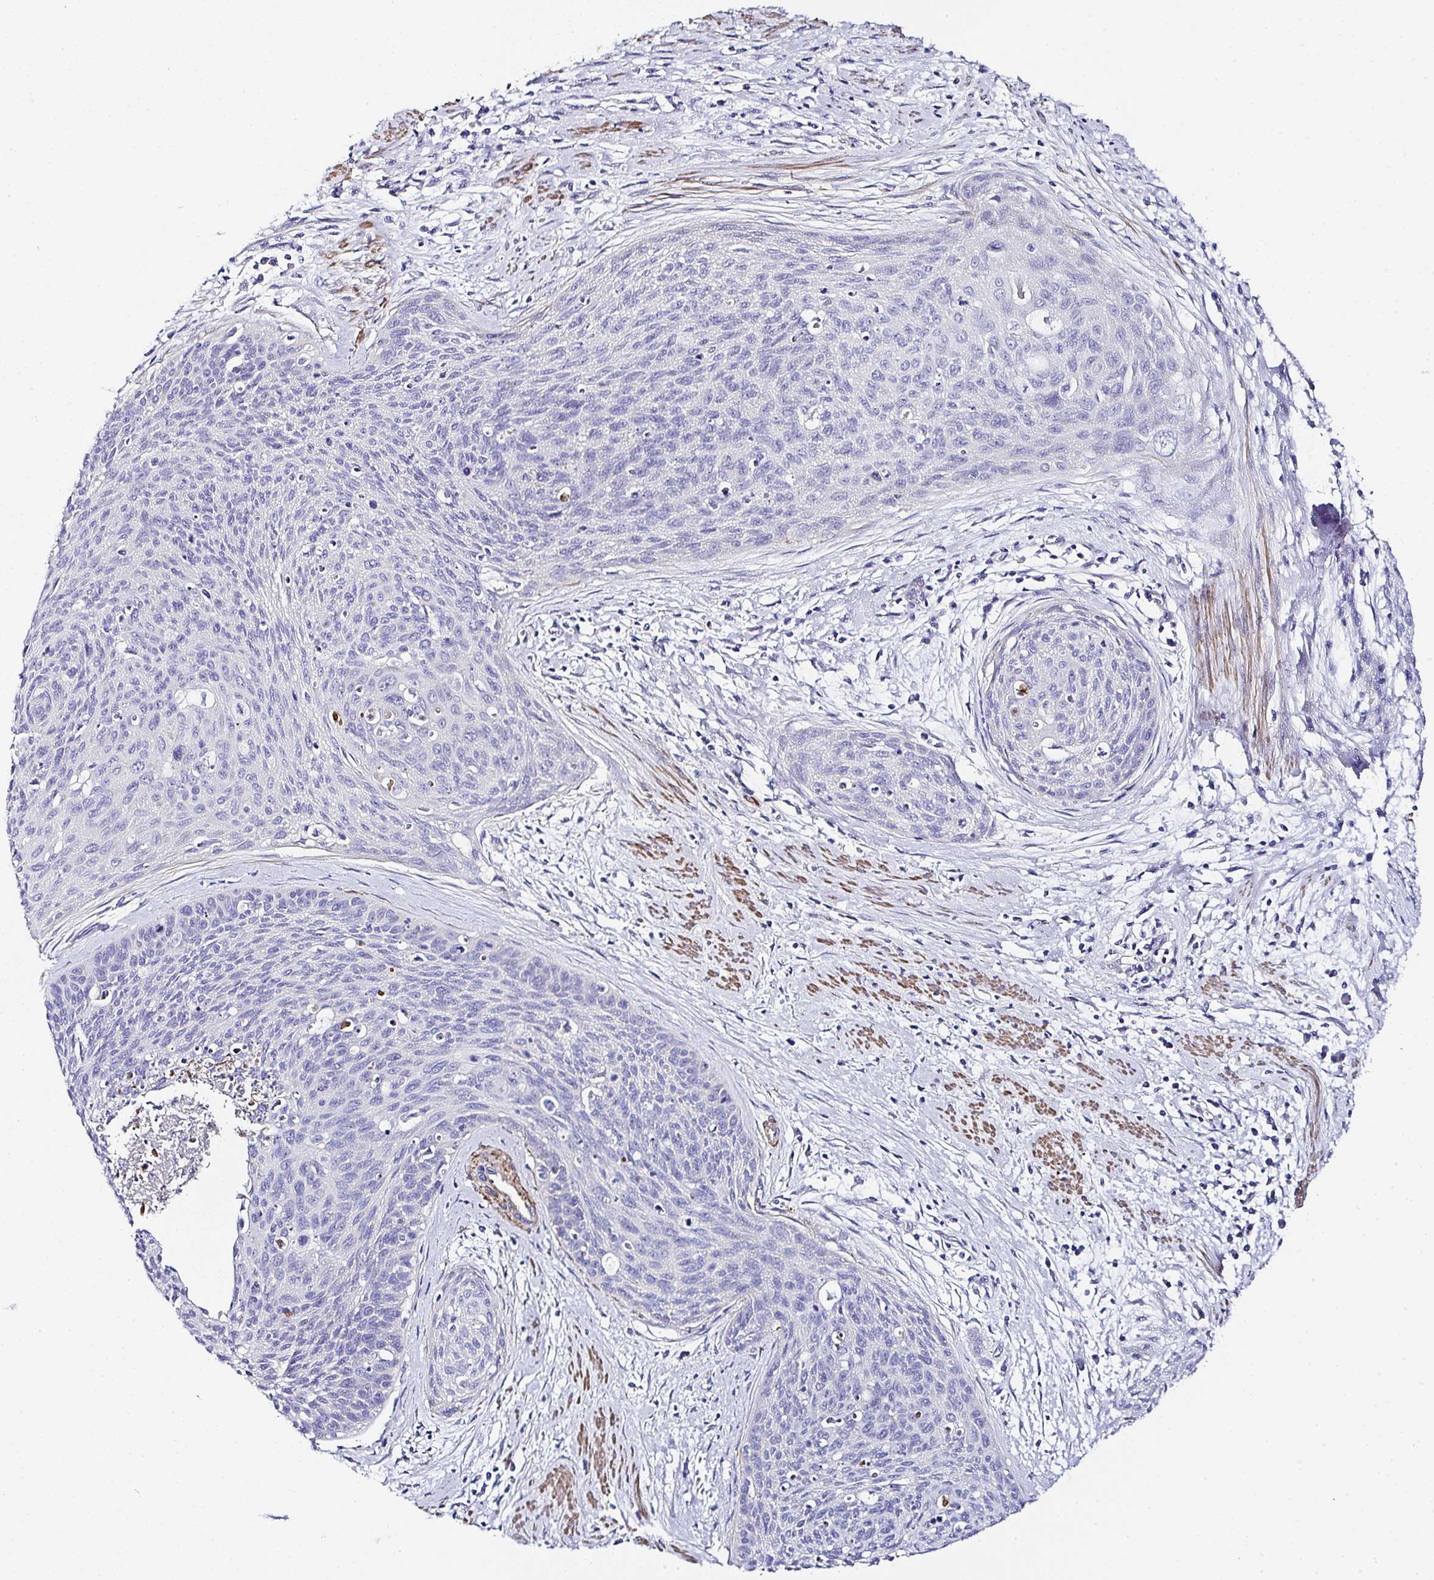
{"staining": {"intensity": "negative", "quantity": "none", "location": "none"}, "tissue": "cervical cancer", "cell_type": "Tumor cells", "image_type": "cancer", "snomed": [{"axis": "morphology", "description": "Squamous cell carcinoma, NOS"}, {"axis": "topography", "description": "Cervix"}], "caption": "Image shows no significant protein staining in tumor cells of squamous cell carcinoma (cervical).", "gene": "PPFIA4", "patient": {"sex": "female", "age": 55}}